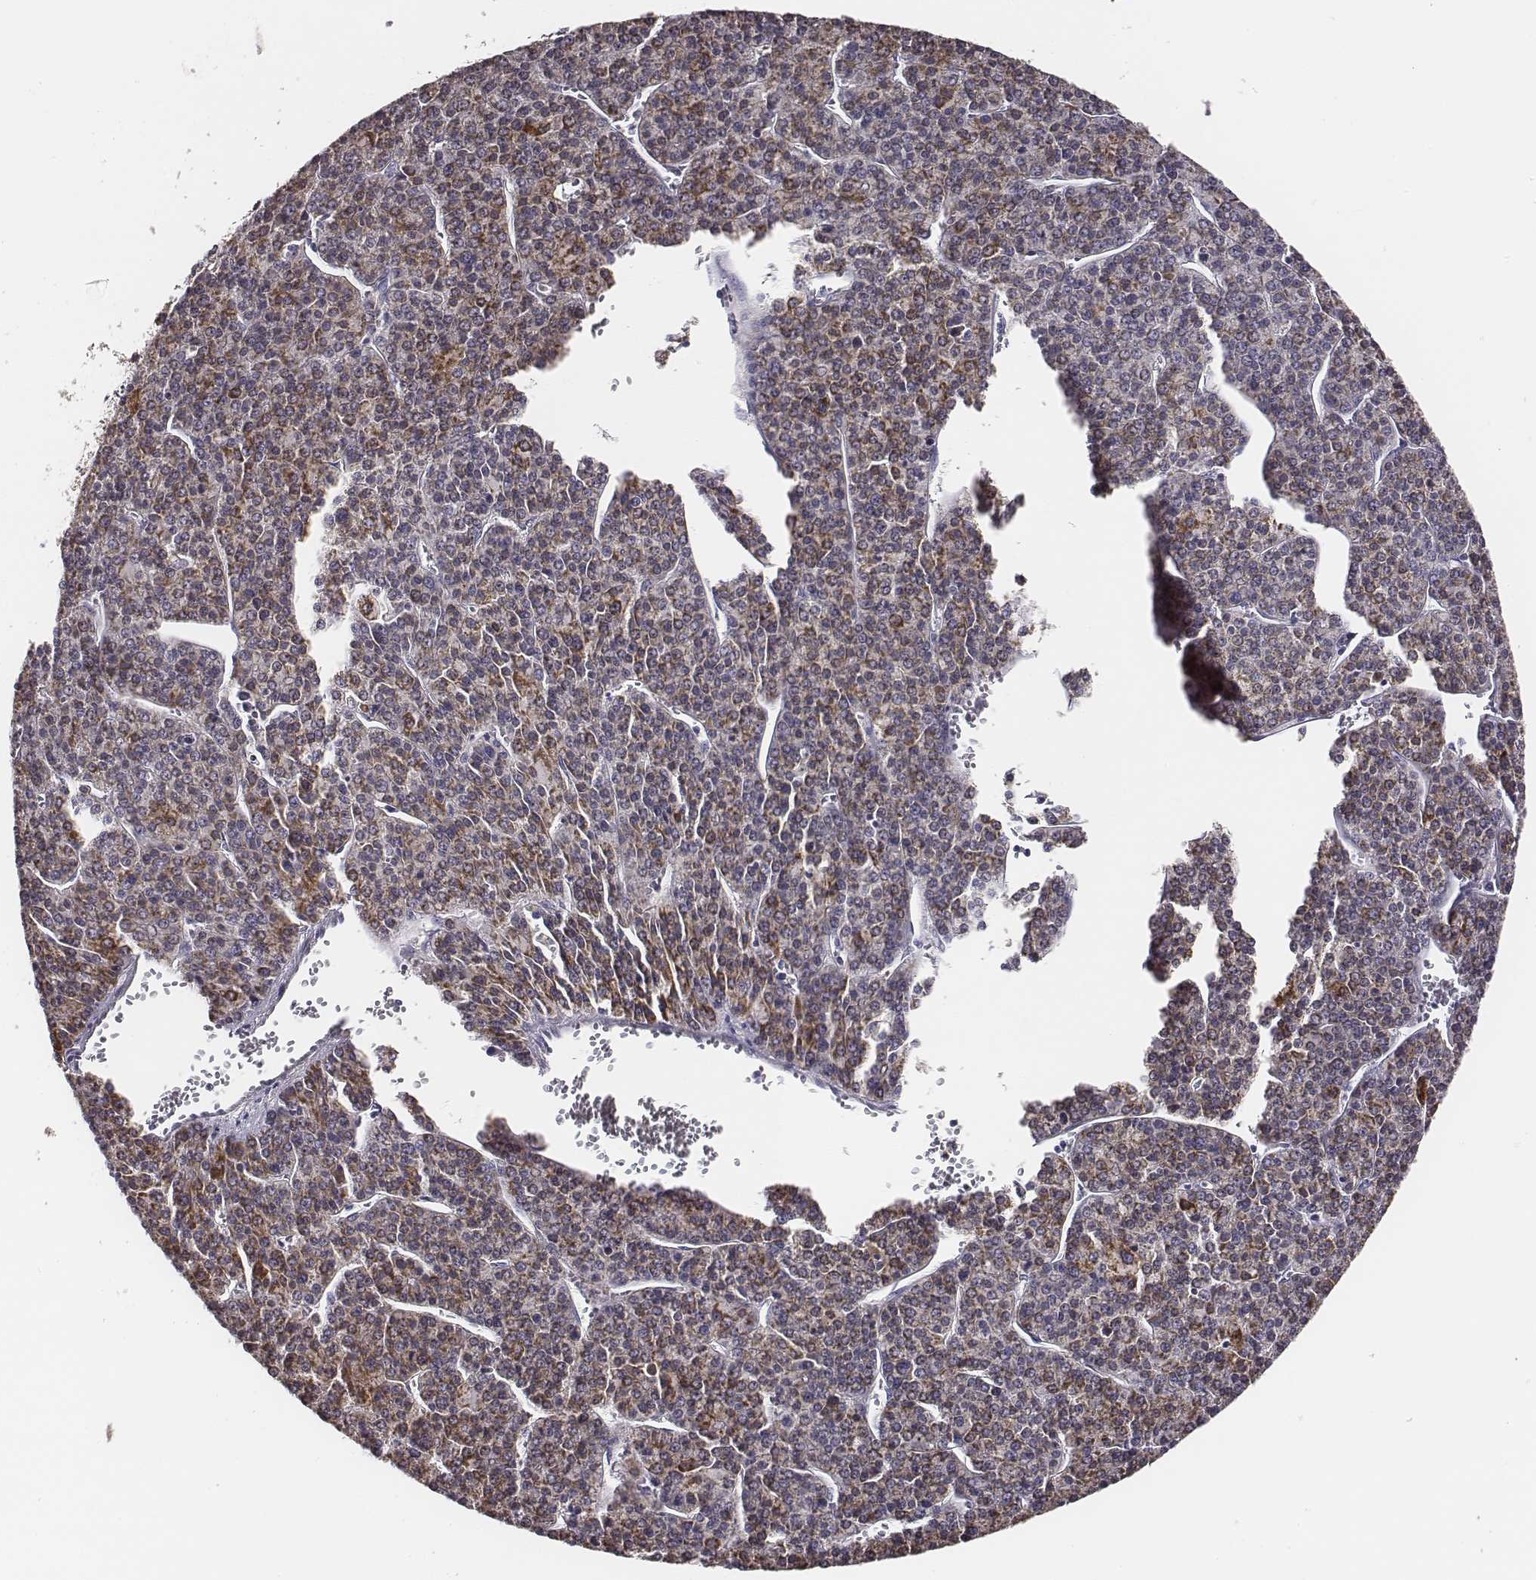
{"staining": {"intensity": "negative", "quantity": "none", "location": "none"}, "tissue": "liver cancer", "cell_type": "Tumor cells", "image_type": "cancer", "snomed": [{"axis": "morphology", "description": "Carcinoma, Hepatocellular, NOS"}, {"axis": "topography", "description": "Liver"}], "caption": "Immunohistochemistry (IHC) micrograph of neoplastic tissue: human liver cancer stained with DAB displays no significant protein positivity in tumor cells.", "gene": "AADAT", "patient": {"sex": "female", "age": 58}}